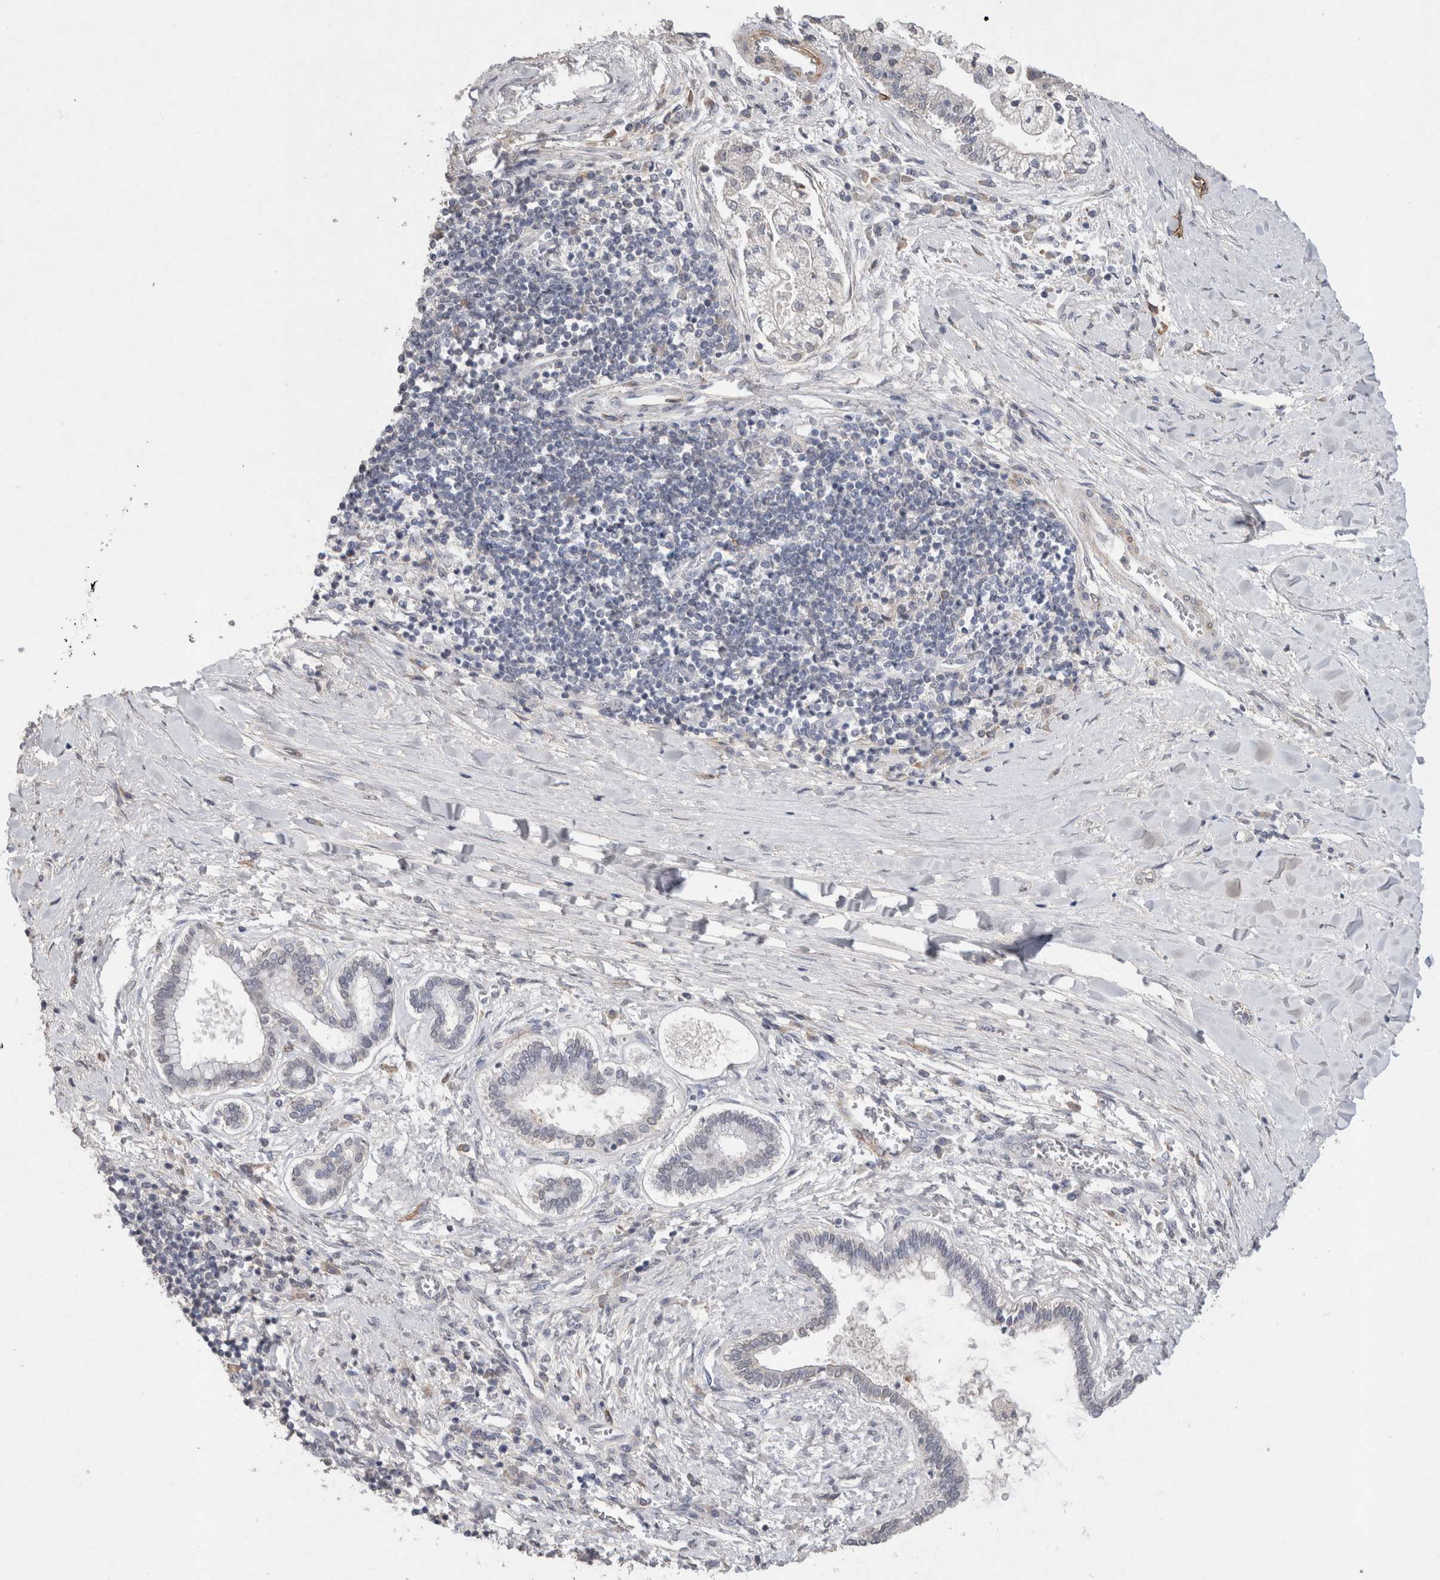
{"staining": {"intensity": "negative", "quantity": "none", "location": "none"}, "tissue": "liver cancer", "cell_type": "Tumor cells", "image_type": "cancer", "snomed": [{"axis": "morphology", "description": "Cholangiocarcinoma"}, {"axis": "topography", "description": "Liver"}], "caption": "Immunohistochemical staining of human cholangiocarcinoma (liver) reveals no significant expression in tumor cells. (DAB immunohistochemistry (IHC), high magnification).", "gene": "CDH13", "patient": {"sex": "male", "age": 50}}